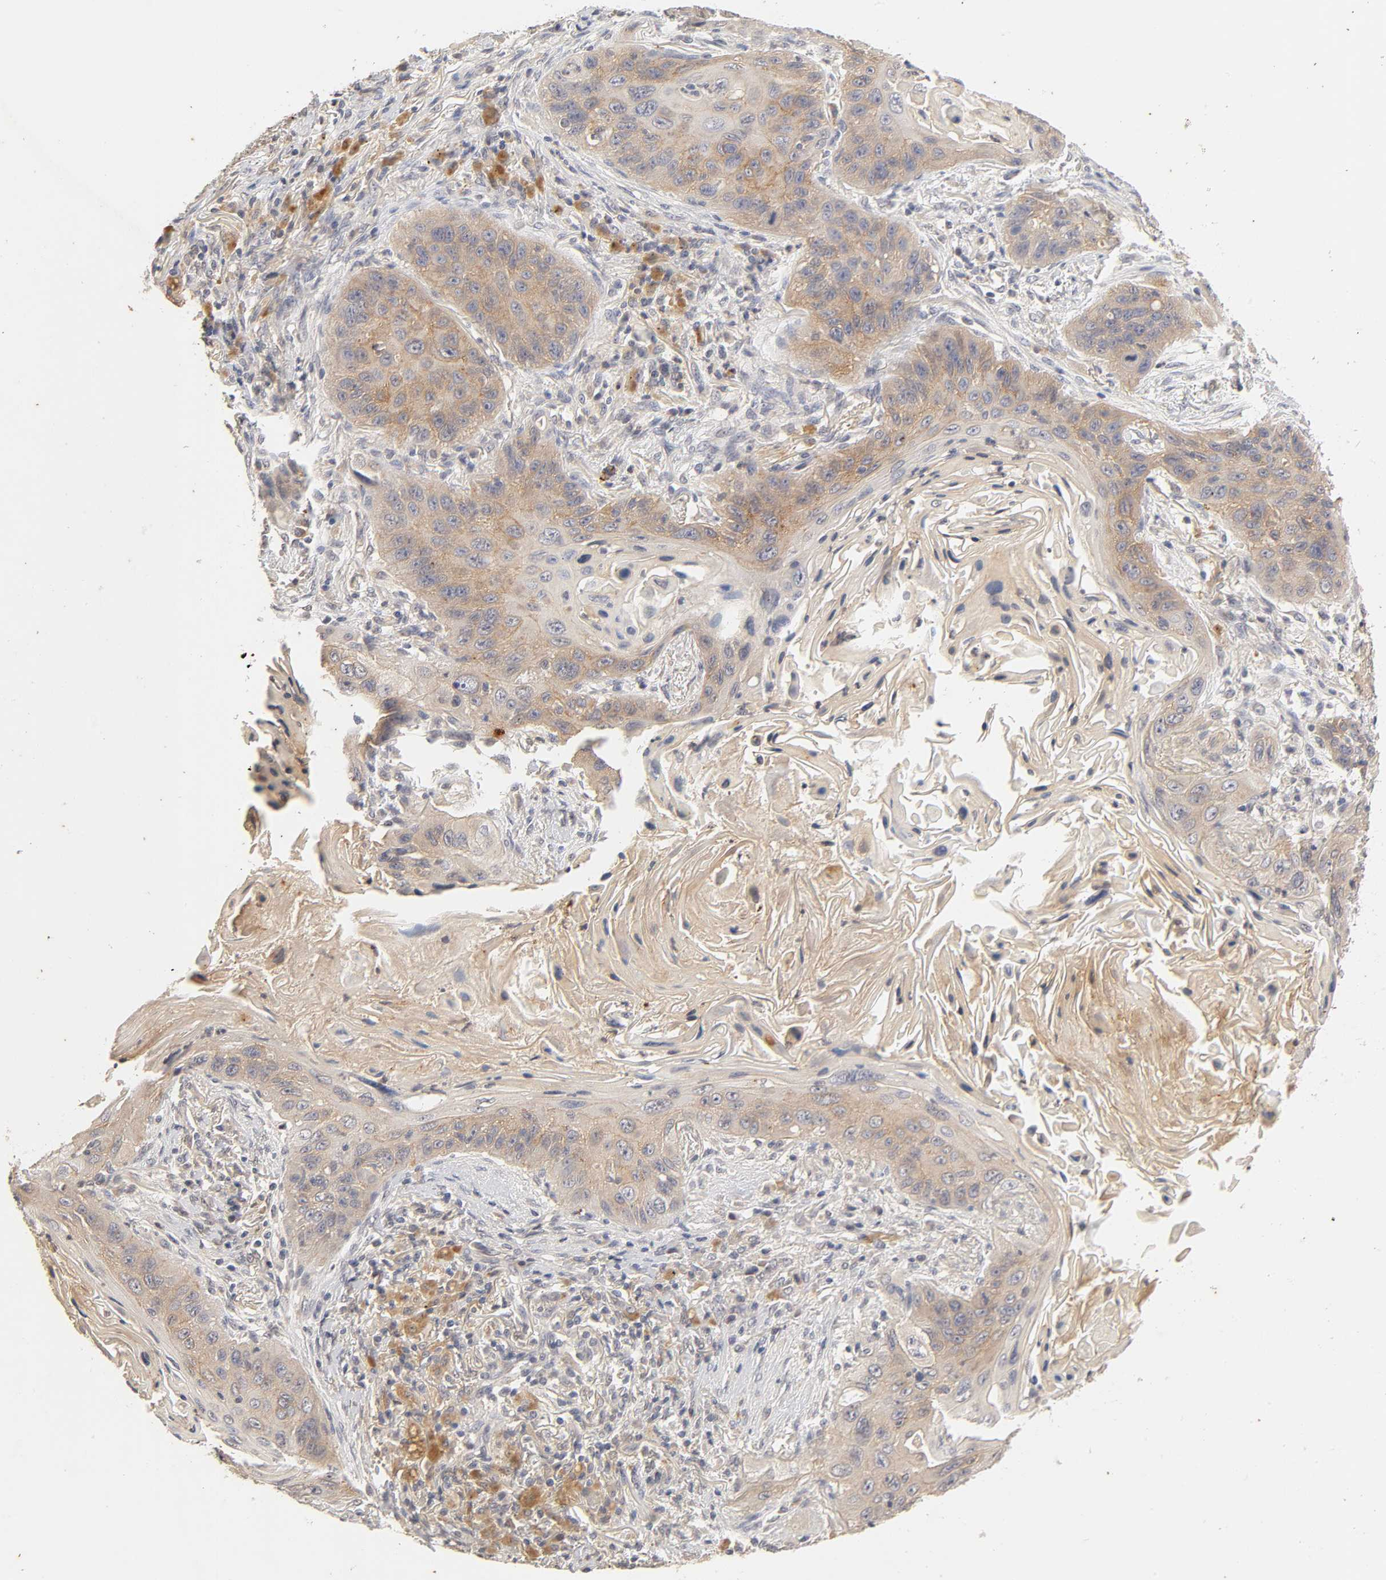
{"staining": {"intensity": "weak", "quantity": ">75%", "location": "cytoplasmic/membranous"}, "tissue": "lung cancer", "cell_type": "Tumor cells", "image_type": "cancer", "snomed": [{"axis": "morphology", "description": "Squamous cell carcinoma, NOS"}, {"axis": "topography", "description": "Lung"}], "caption": "The image exhibits staining of squamous cell carcinoma (lung), revealing weak cytoplasmic/membranous protein staining (brown color) within tumor cells.", "gene": "CXADR", "patient": {"sex": "female", "age": 67}}